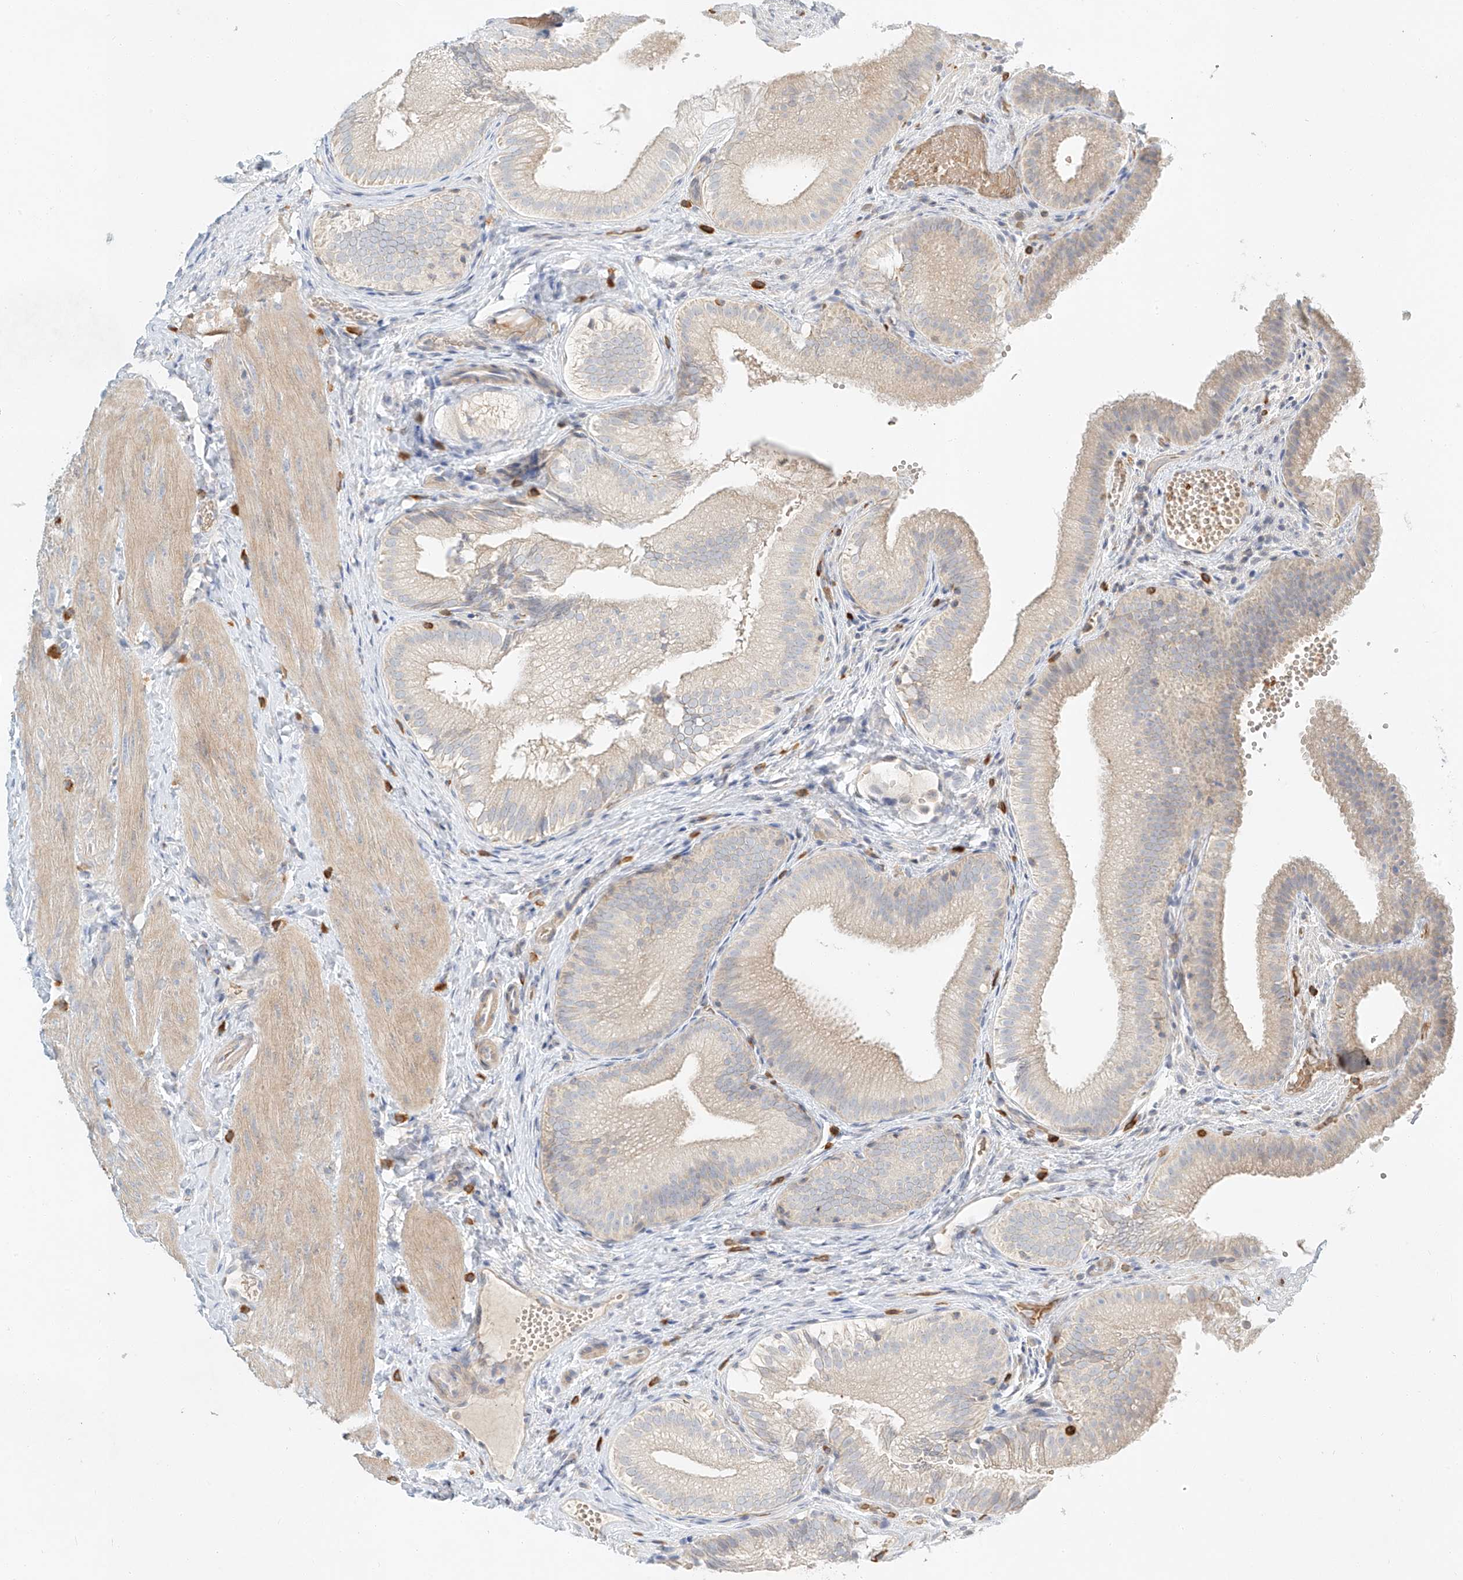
{"staining": {"intensity": "weak", "quantity": "<25%", "location": "cytoplasmic/membranous"}, "tissue": "gallbladder", "cell_type": "Glandular cells", "image_type": "normal", "snomed": [{"axis": "morphology", "description": "Normal tissue, NOS"}, {"axis": "topography", "description": "Gallbladder"}], "caption": "This is an IHC histopathology image of unremarkable human gallbladder. There is no expression in glandular cells.", "gene": "SYTL3", "patient": {"sex": "female", "age": 30}}